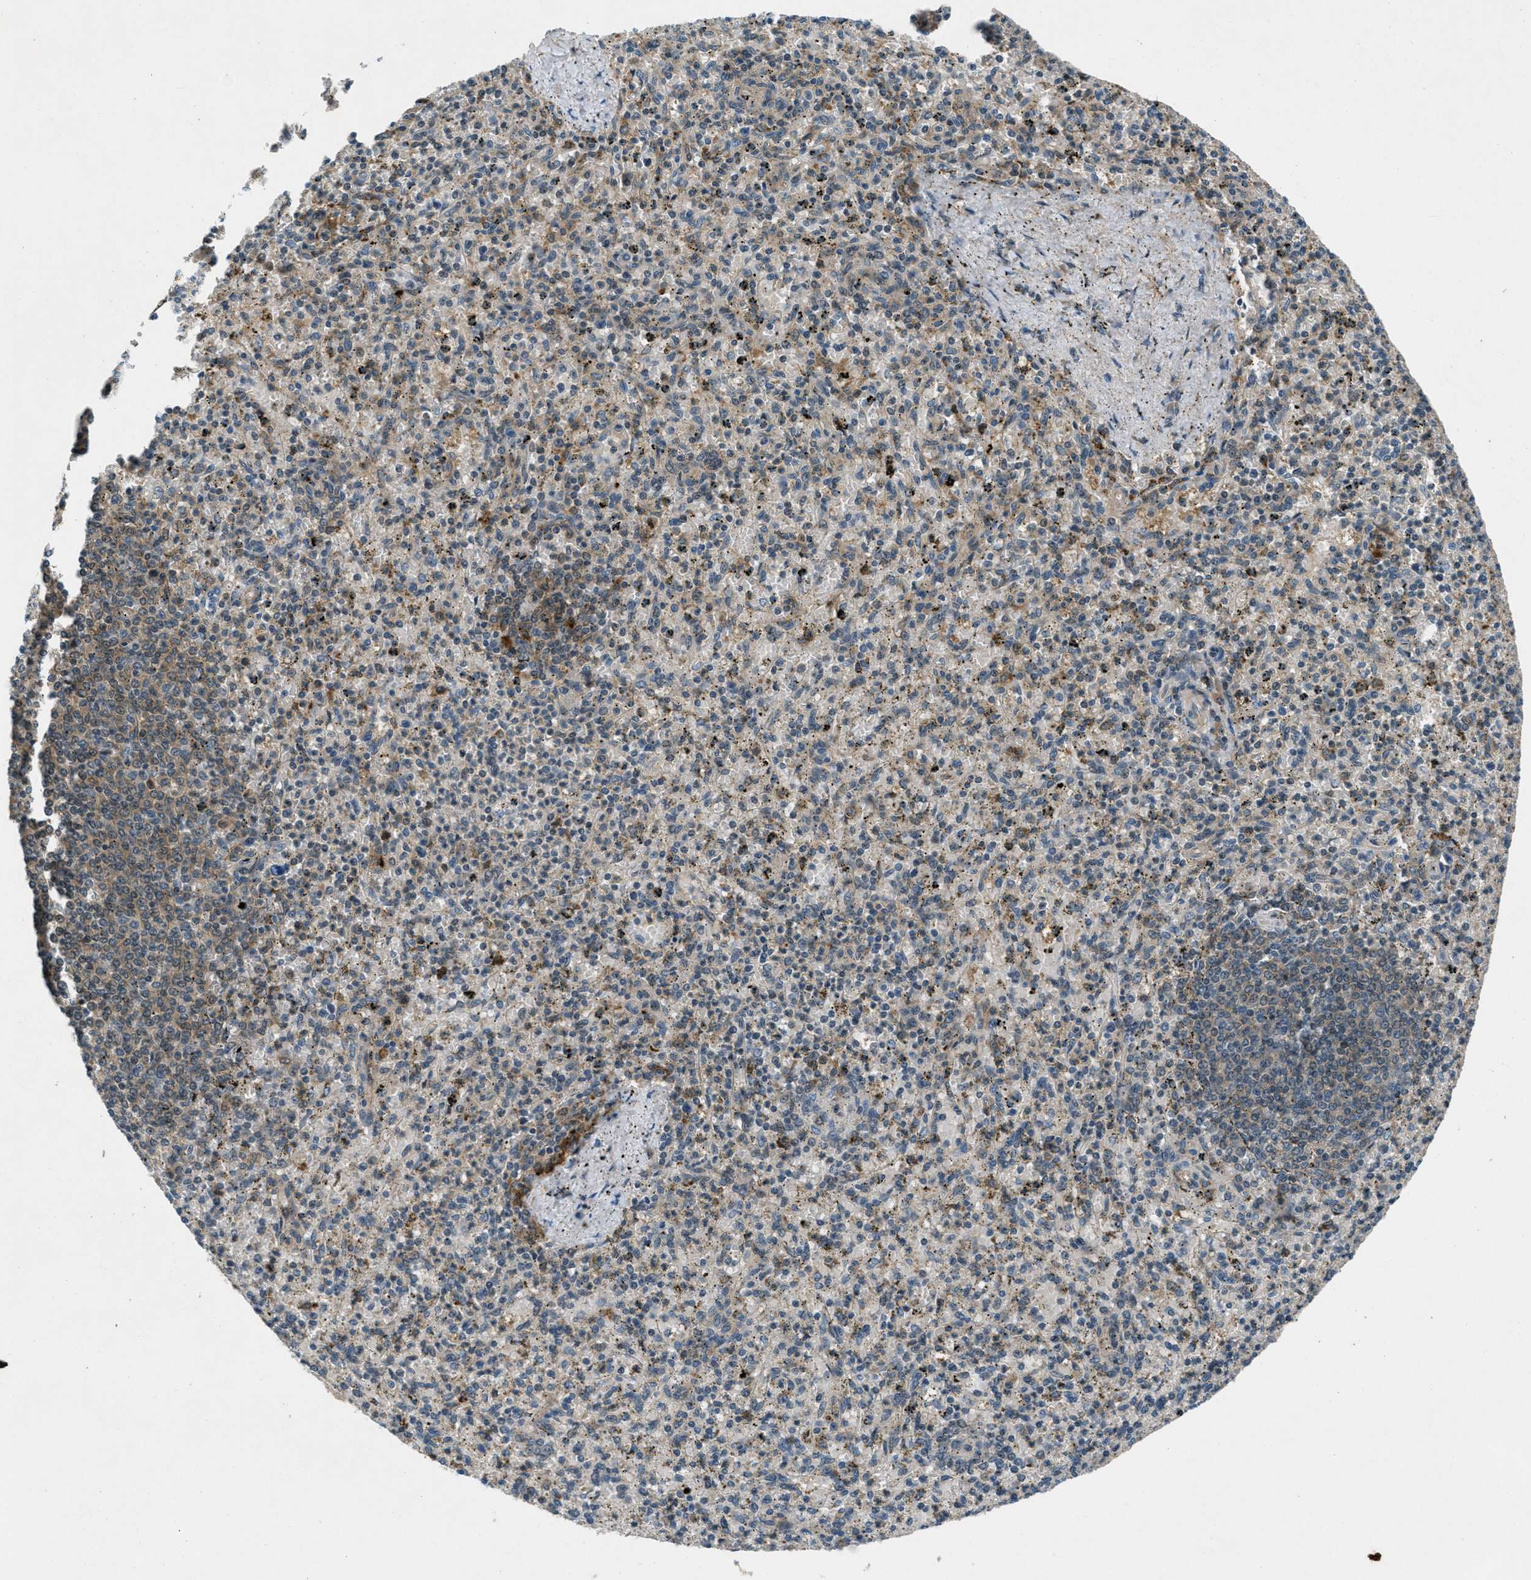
{"staining": {"intensity": "moderate", "quantity": "25%-75%", "location": "cytoplasmic/membranous"}, "tissue": "spleen", "cell_type": "Cells in red pulp", "image_type": "normal", "snomed": [{"axis": "morphology", "description": "Normal tissue, NOS"}, {"axis": "topography", "description": "Spleen"}], "caption": "Immunohistochemical staining of normal human spleen displays medium levels of moderate cytoplasmic/membranous staining in about 25%-75% of cells in red pulp. The staining was performed using DAB (3,3'-diaminobenzidine) to visualize the protein expression in brown, while the nuclei were stained in blue with hematoxylin (Magnification: 20x).", "gene": "EPSTI1", "patient": {"sex": "male", "age": 72}}